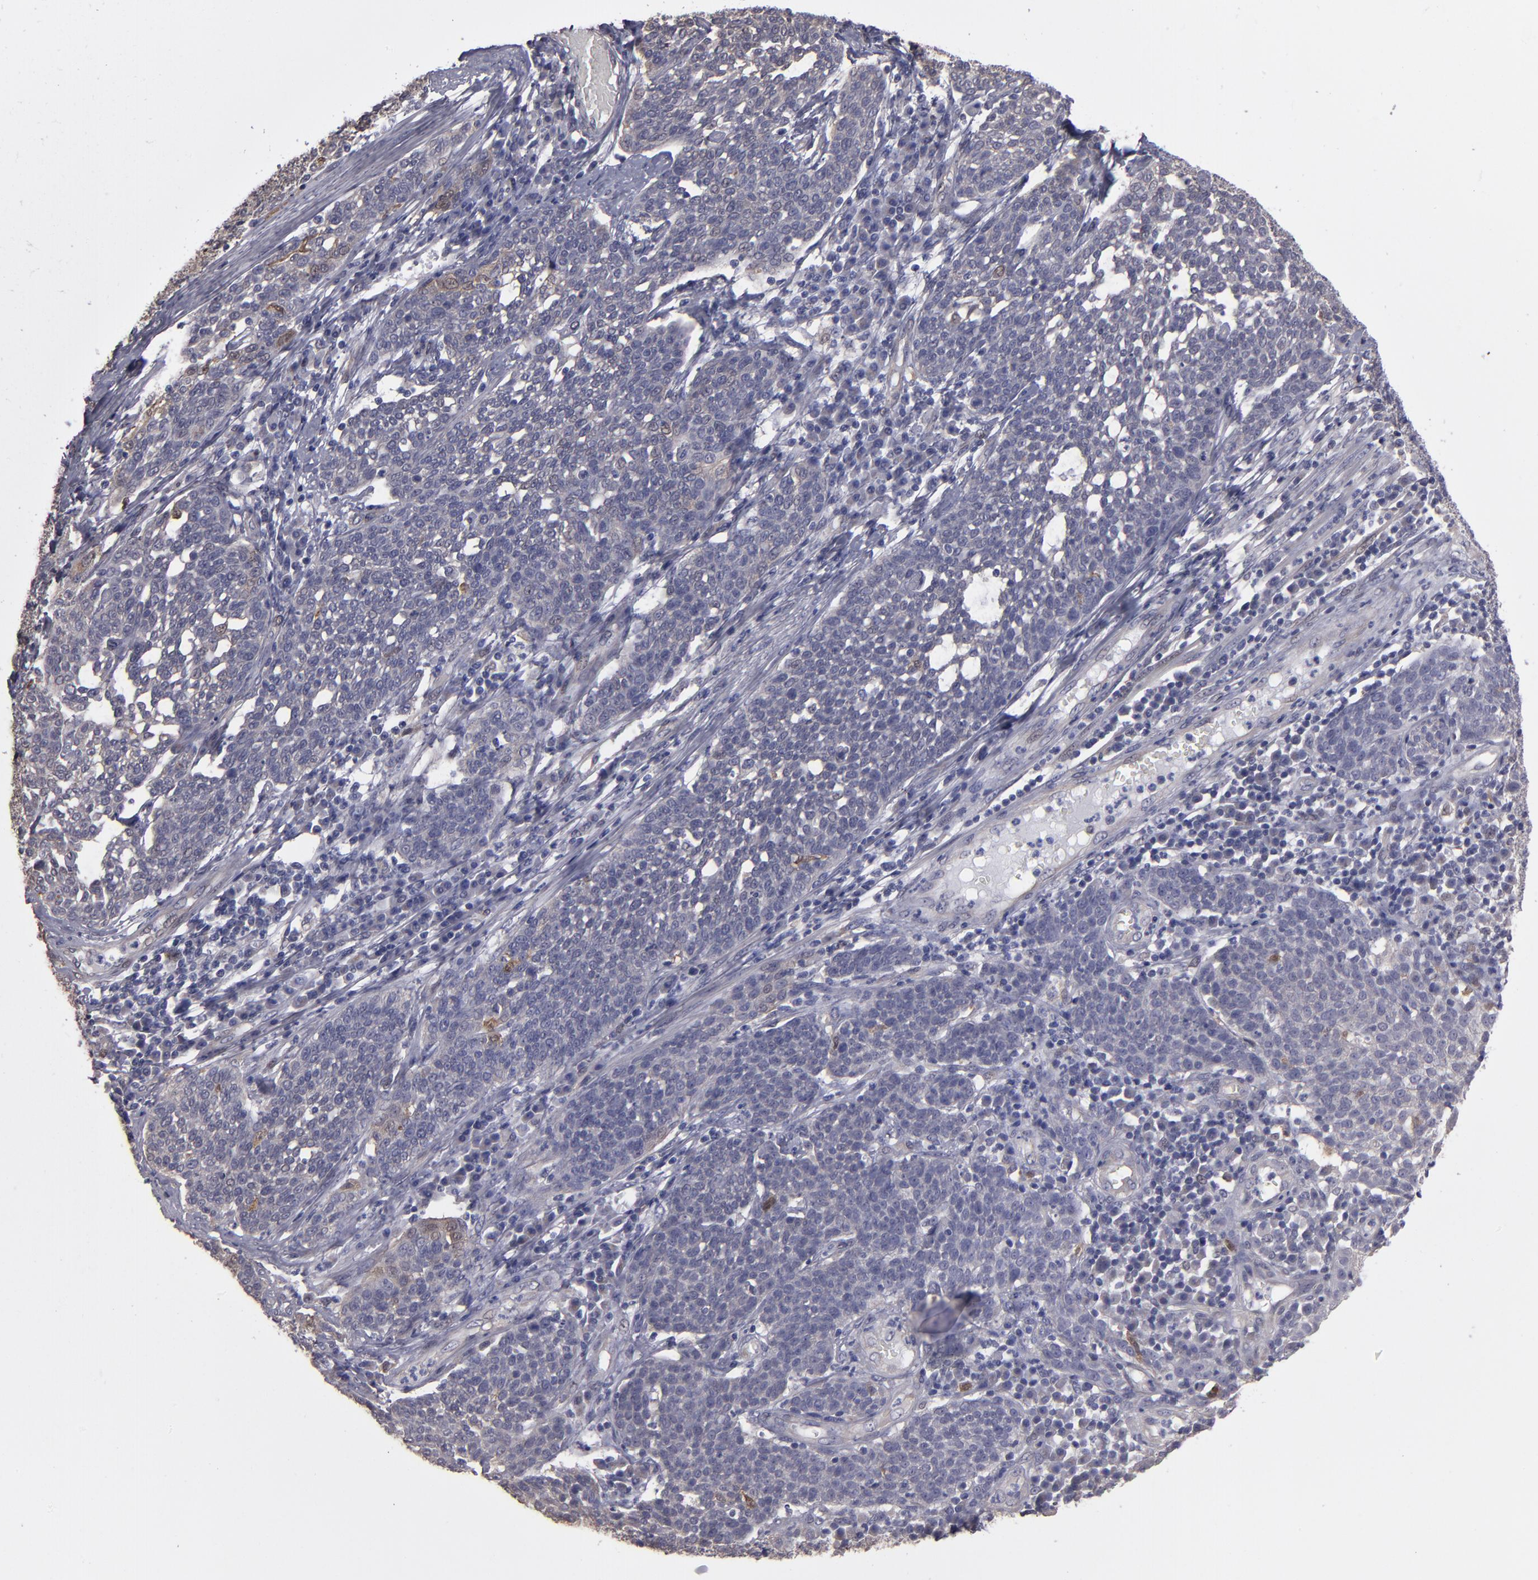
{"staining": {"intensity": "weak", "quantity": "25%-75%", "location": "cytoplasmic/membranous"}, "tissue": "cervical cancer", "cell_type": "Tumor cells", "image_type": "cancer", "snomed": [{"axis": "morphology", "description": "Squamous cell carcinoma, NOS"}, {"axis": "topography", "description": "Cervix"}], "caption": "There is low levels of weak cytoplasmic/membranous positivity in tumor cells of cervical cancer (squamous cell carcinoma), as demonstrated by immunohistochemical staining (brown color).", "gene": "NDRG2", "patient": {"sex": "female", "age": 34}}